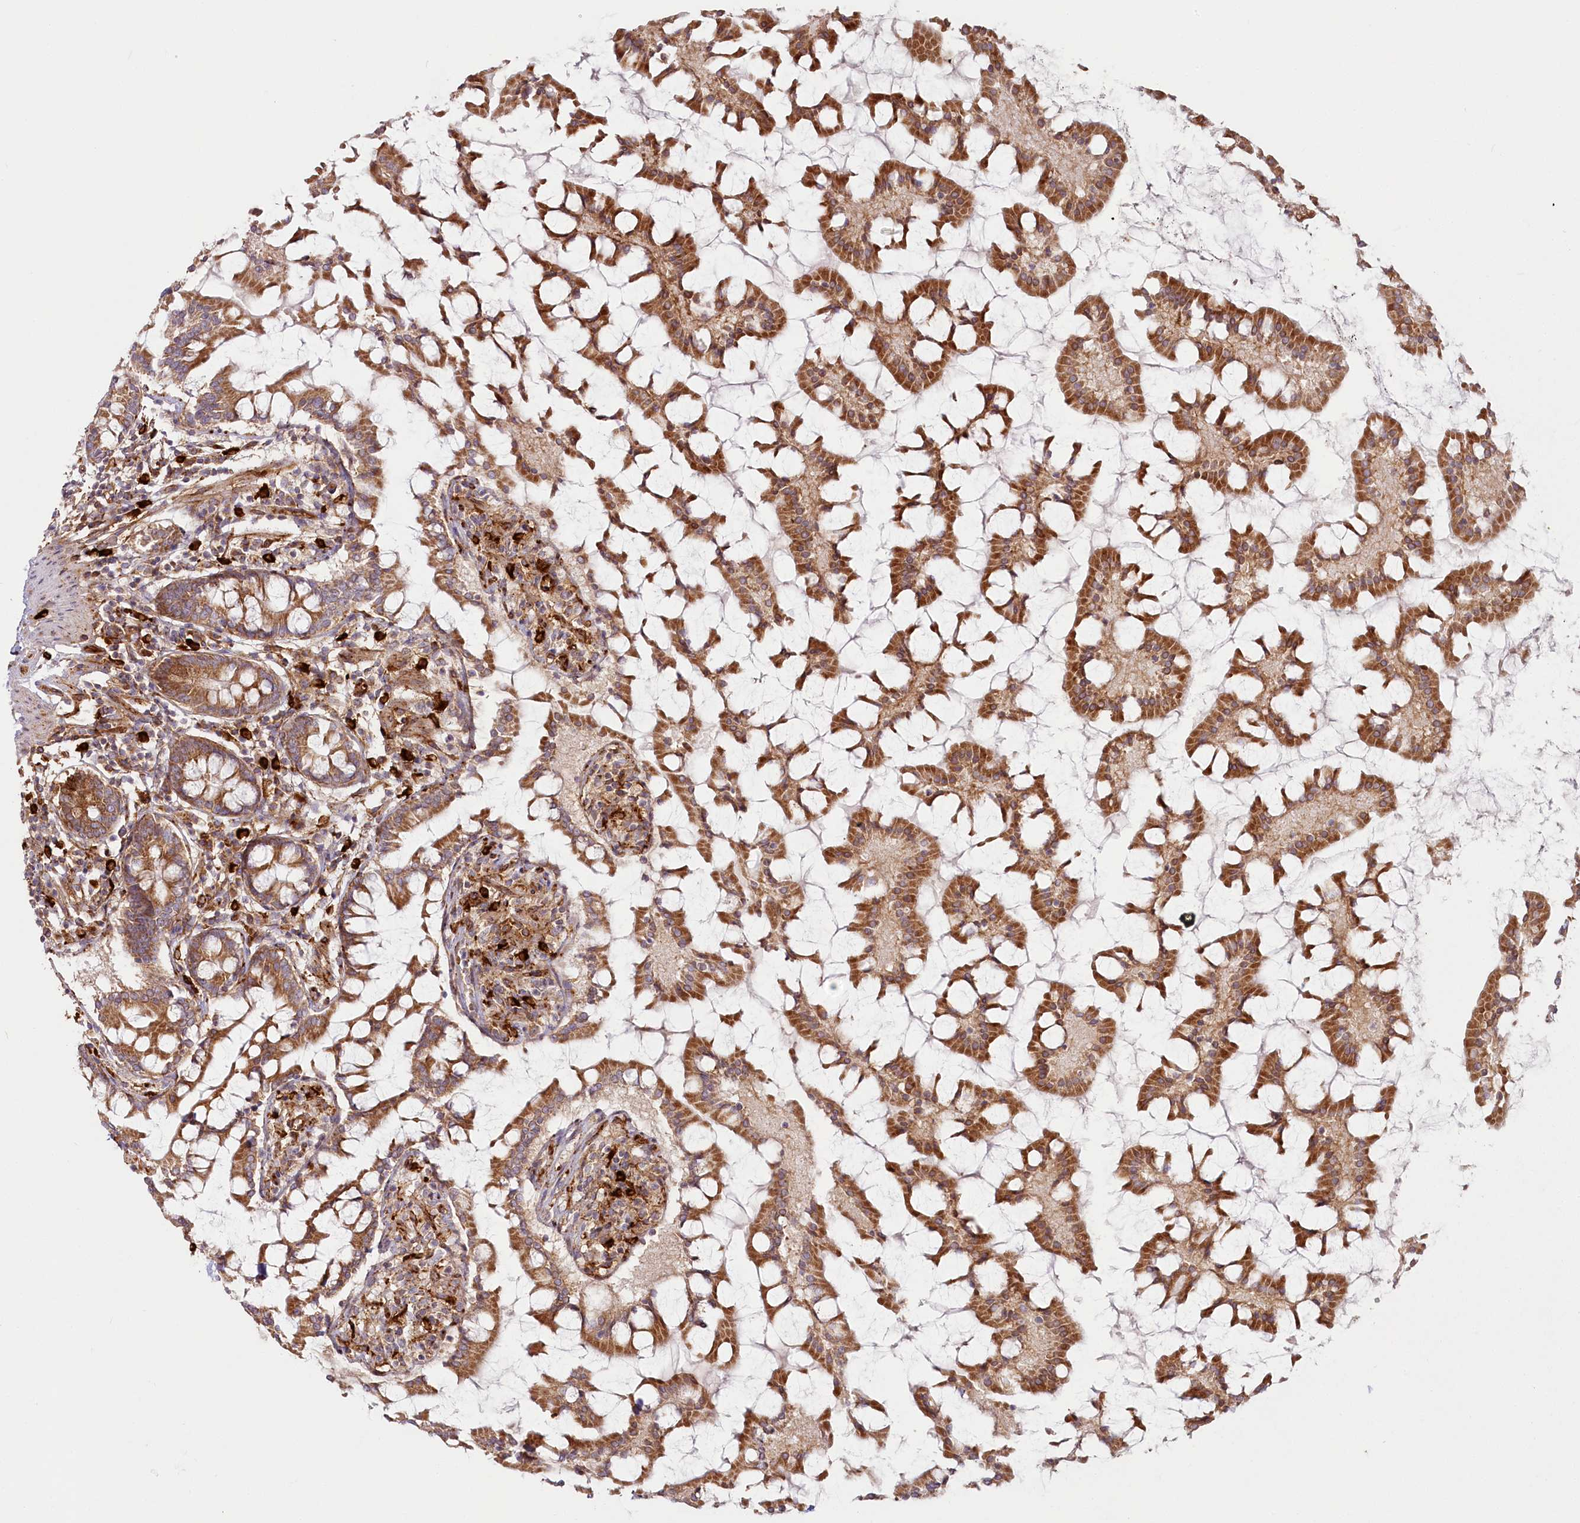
{"staining": {"intensity": "moderate", "quantity": ">75%", "location": "cytoplasmic/membranous"}, "tissue": "small intestine", "cell_type": "Glandular cells", "image_type": "normal", "snomed": [{"axis": "morphology", "description": "Normal tissue, NOS"}, {"axis": "topography", "description": "Small intestine"}], "caption": "DAB immunohistochemical staining of benign human small intestine reveals moderate cytoplasmic/membranous protein expression in approximately >75% of glandular cells.", "gene": "HARS2", "patient": {"sex": "male", "age": 41}}